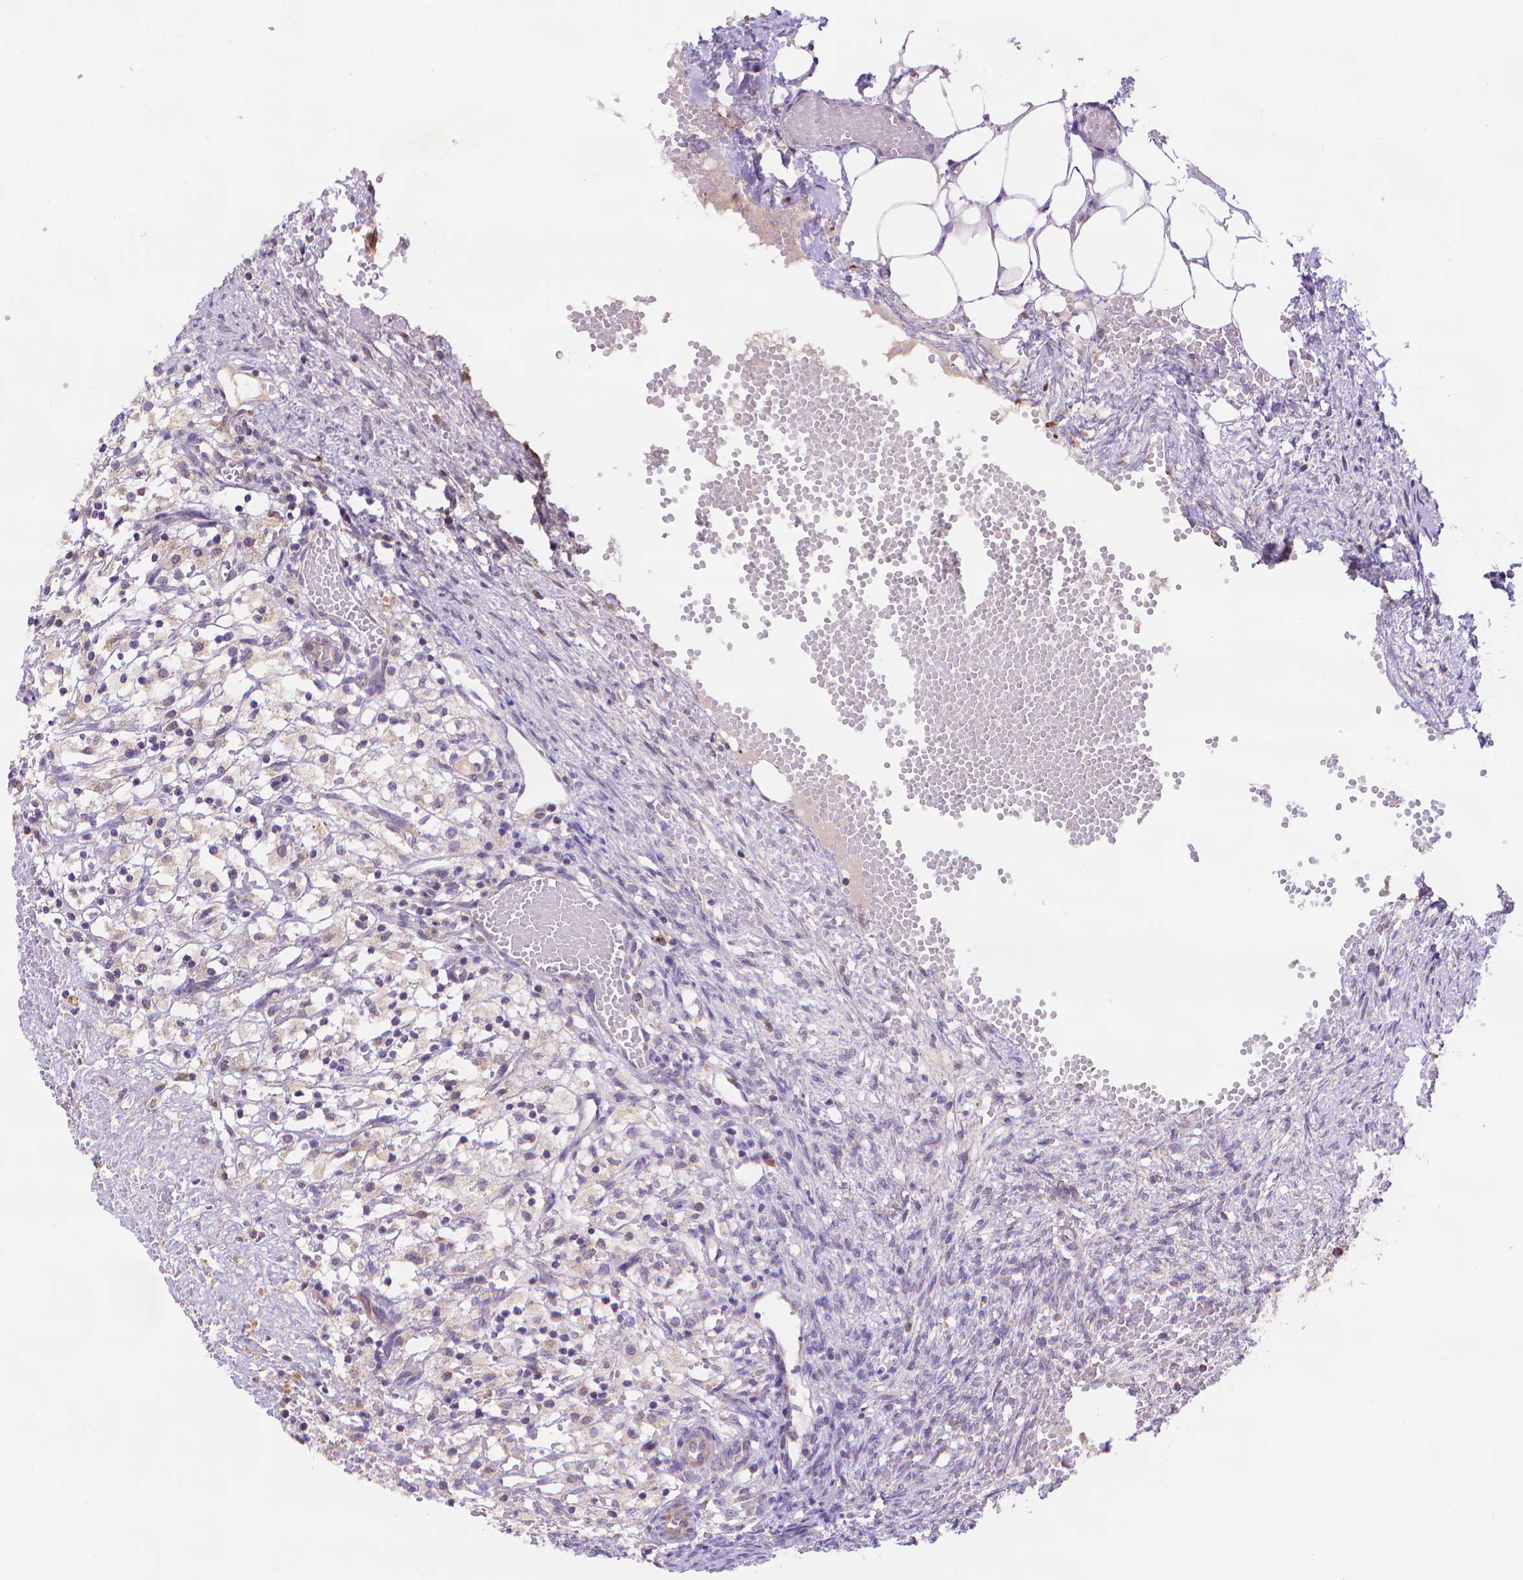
{"staining": {"intensity": "weak", "quantity": "<25%", "location": "cytoplasmic/membranous"}, "tissue": "ovary", "cell_type": "Ovarian stroma cells", "image_type": "normal", "snomed": [{"axis": "morphology", "description": "Normal tissue, NOS"}, {"axis": "topography", "description": "Ovary"}], "caption": "Histopathology image shows no significant protein staining in ovarian stroma cells of unremarkable ovary. Brightfield microscopy of immunohistochemistry stained with DAB (3,3'-diaminobenzidine) (brown) and hematoxylin (blue), captured at high magnification.", "gene": "CYYR1", "patient": {"sex": "female", "age": 46}}